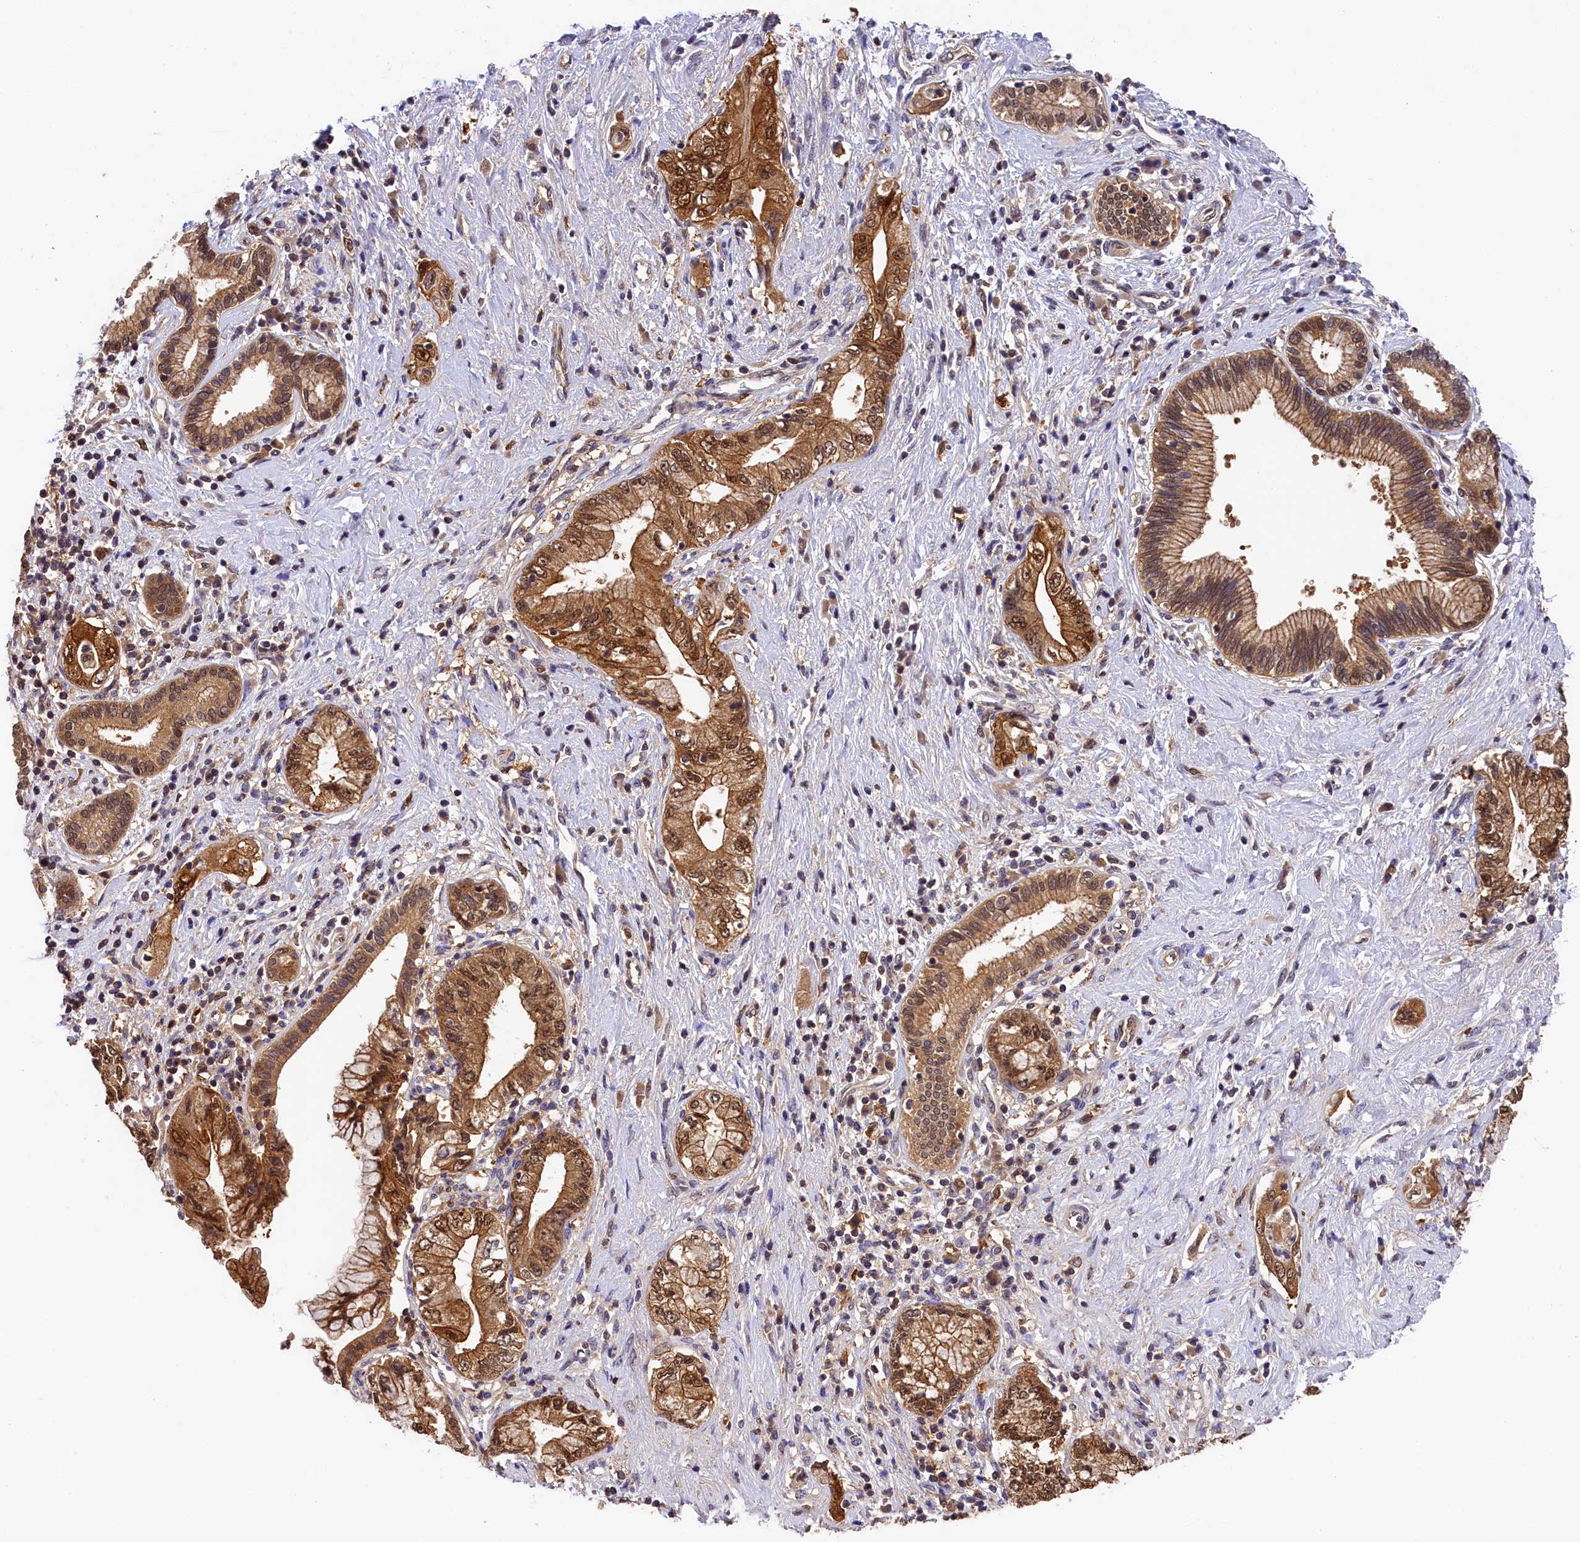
{"staining": {"intensity": "strong", "quantity": ">75%", "location": "cytoplasmic/membranous,nuclear"}, "tissue": "pancreatic cancer", "cell_type": "Tumor cells", "image_type": "cancer", "snomed": [{"axis": "morphology", "description": "Adenocarcinoma, NOS"}, {"axis": "topography", "description": "Pancreas"}], "caption": "IHC (DAB (3,3'-diaminobenzidine)) staining of human adenocarcinoma (pancreatic) exhibits strong cytoplasmic/membranous and nuclear protein positivity in about >75% of tumor cells.", "gene": "EIF6", "patient": {"sex": "female", "age": 73}}